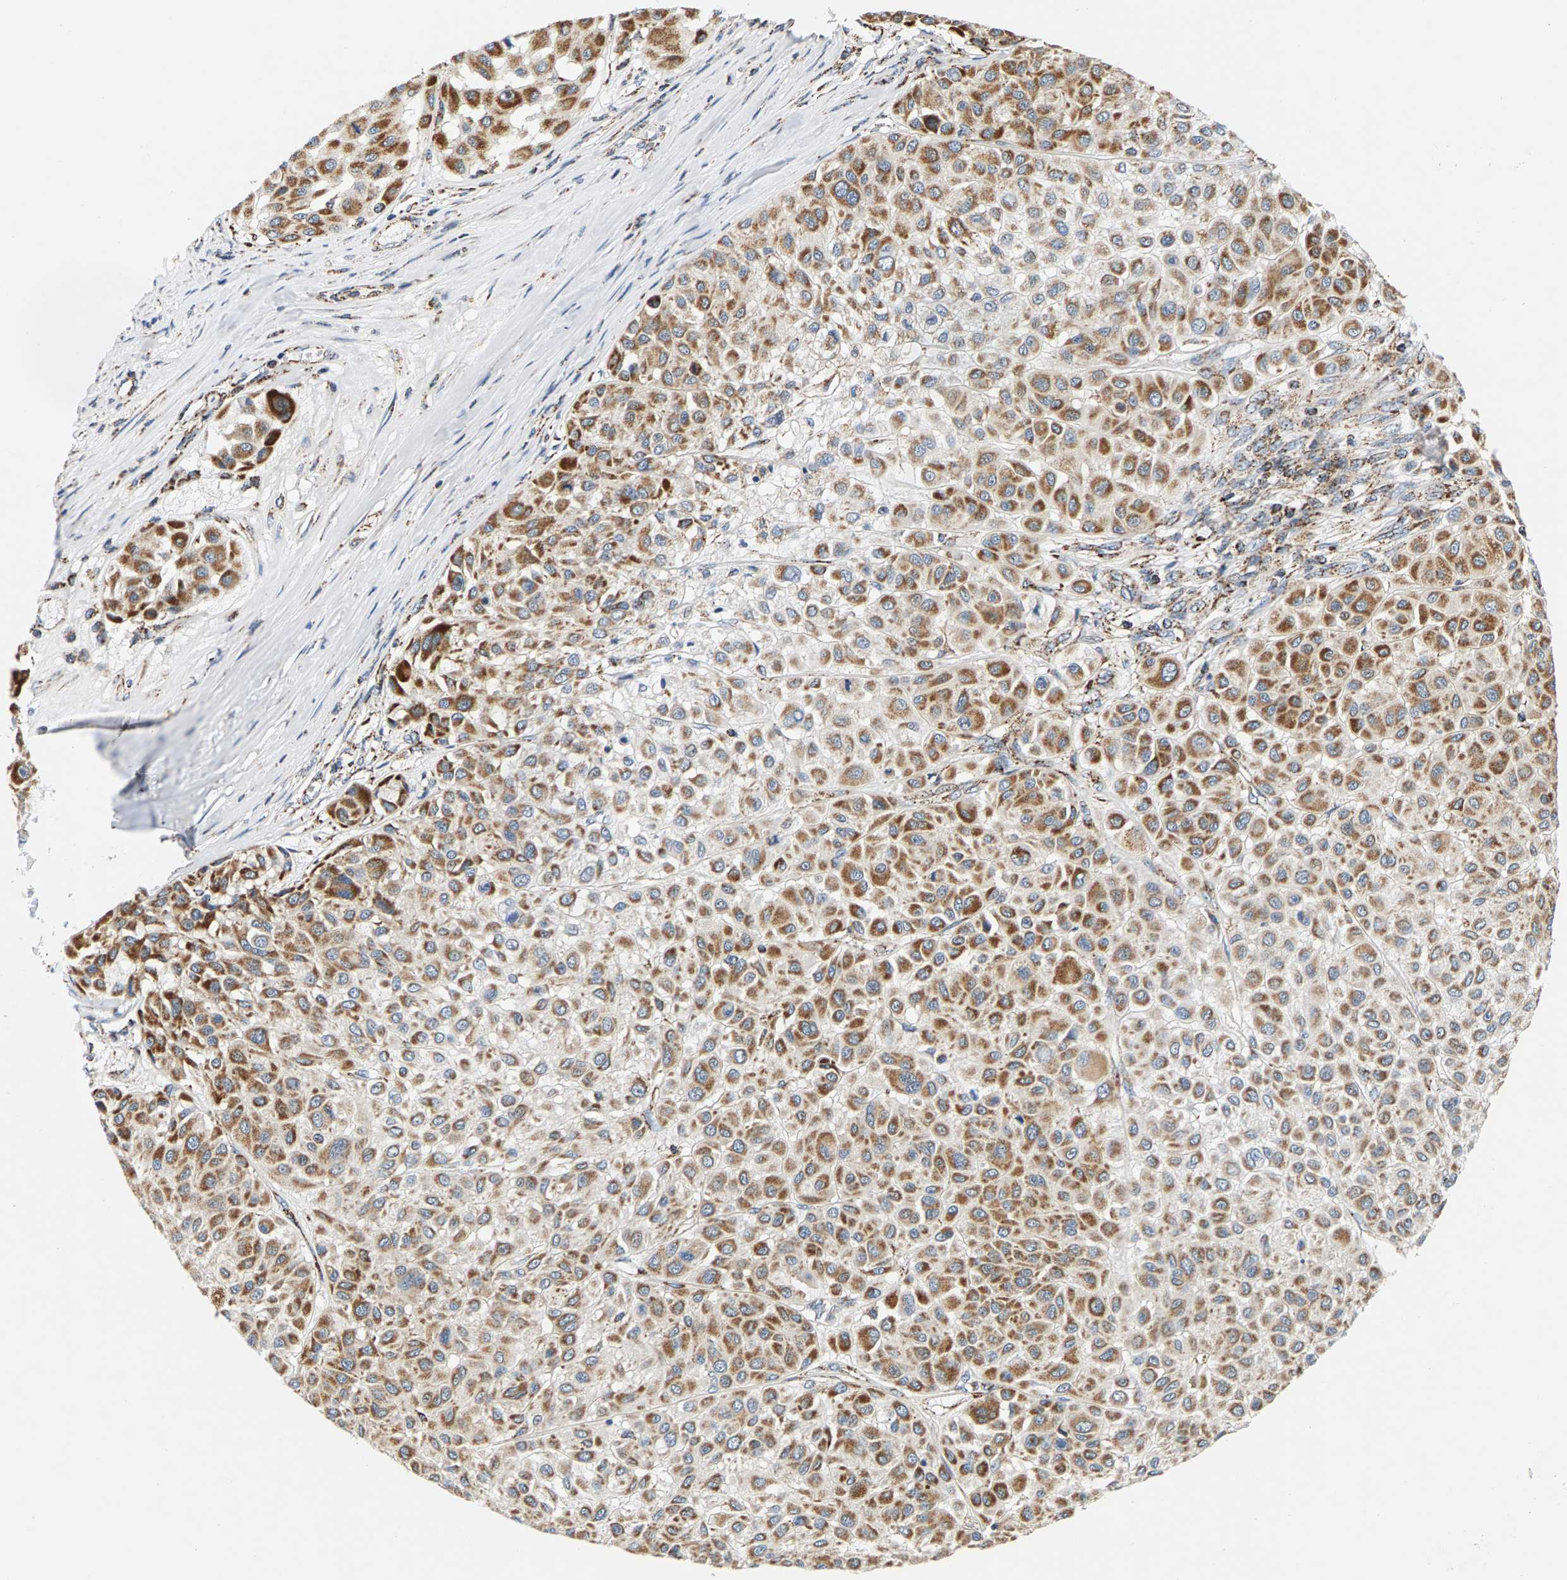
{"staining": {"intensity": "moderate", "quantity": ">75%", "location": "cytoplasmic/membranous"}, "tissue": "melanoma", "cell_type": "Tumor cells", "image_type": "cancer", "snomed": [{"axis": "morphology", "description": "Malignant melanoma, Metastatic site"}, {"axis": "topography", "description": "Soft tissue"}], "caption": "Protein staining of malignant melanoma (metastatic site) tissue demonstrates moderate cytoplasmic/membranous expression in approximately >75% of tumor cells.", "gene": "PDE1A", "patient": {"sex": "male", "age": 41}}